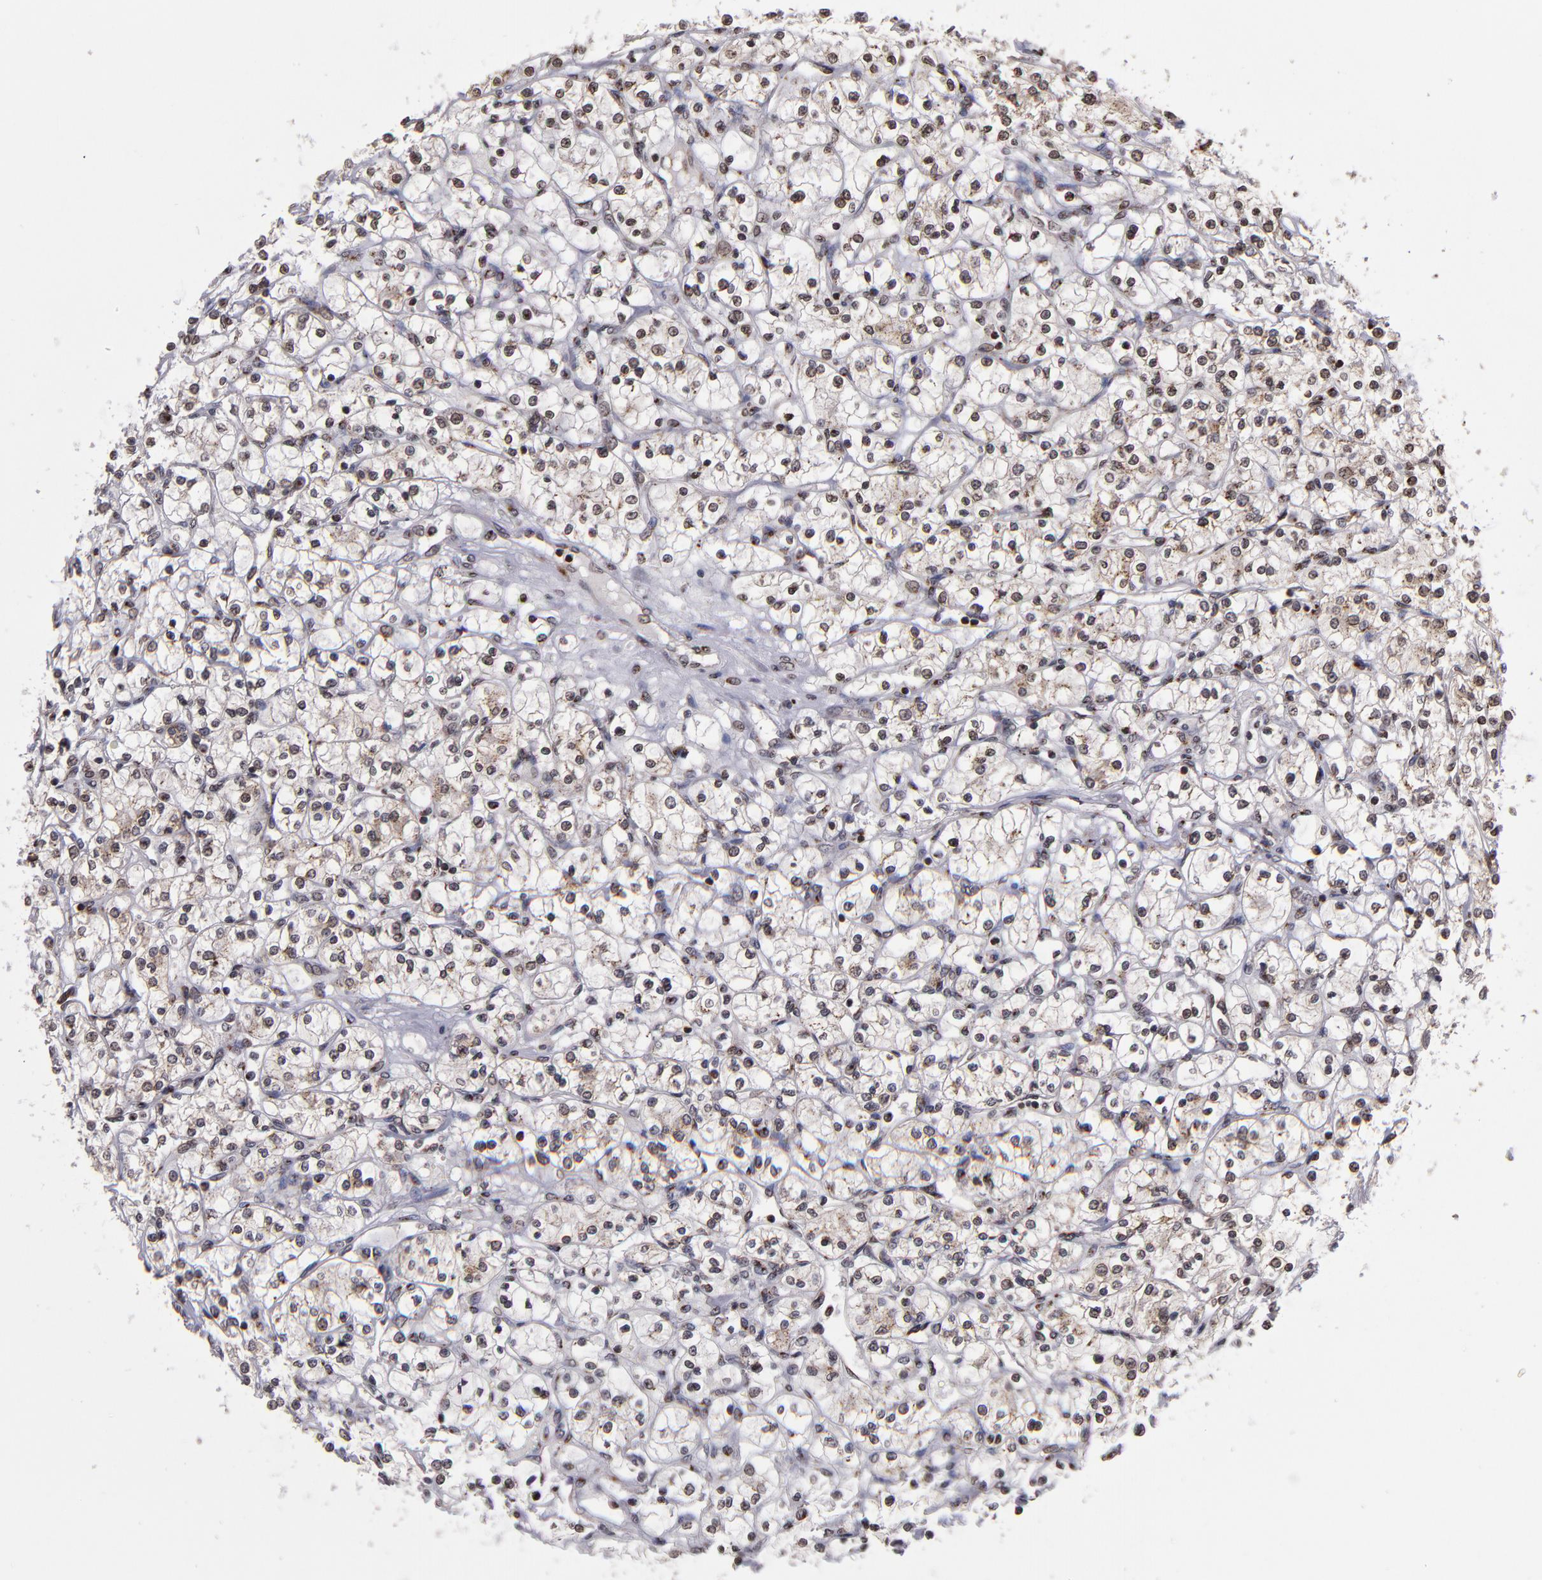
{"staining": {"intensity": "moderate", "quantity": ">75%", "location": "cytoplasmic/membranous,nuclear"}, "tissue": "renal cancer", "cell_type": "Tumor cells", "image_type": "cancer", "snomed": [{"axis": "morphology", "description": "Adenocarcinoma, NOS"}, {"axis": "topography", "description": "Kidney"}], "caption": "Moderate cytoplasmic/membranous and nuclear positivity is appreciated in about >75% of tumor cells in renal cancer (adenocarcinoma).", "gene": "CSDC2", "patient": {"sex": "male", "age": 61}}